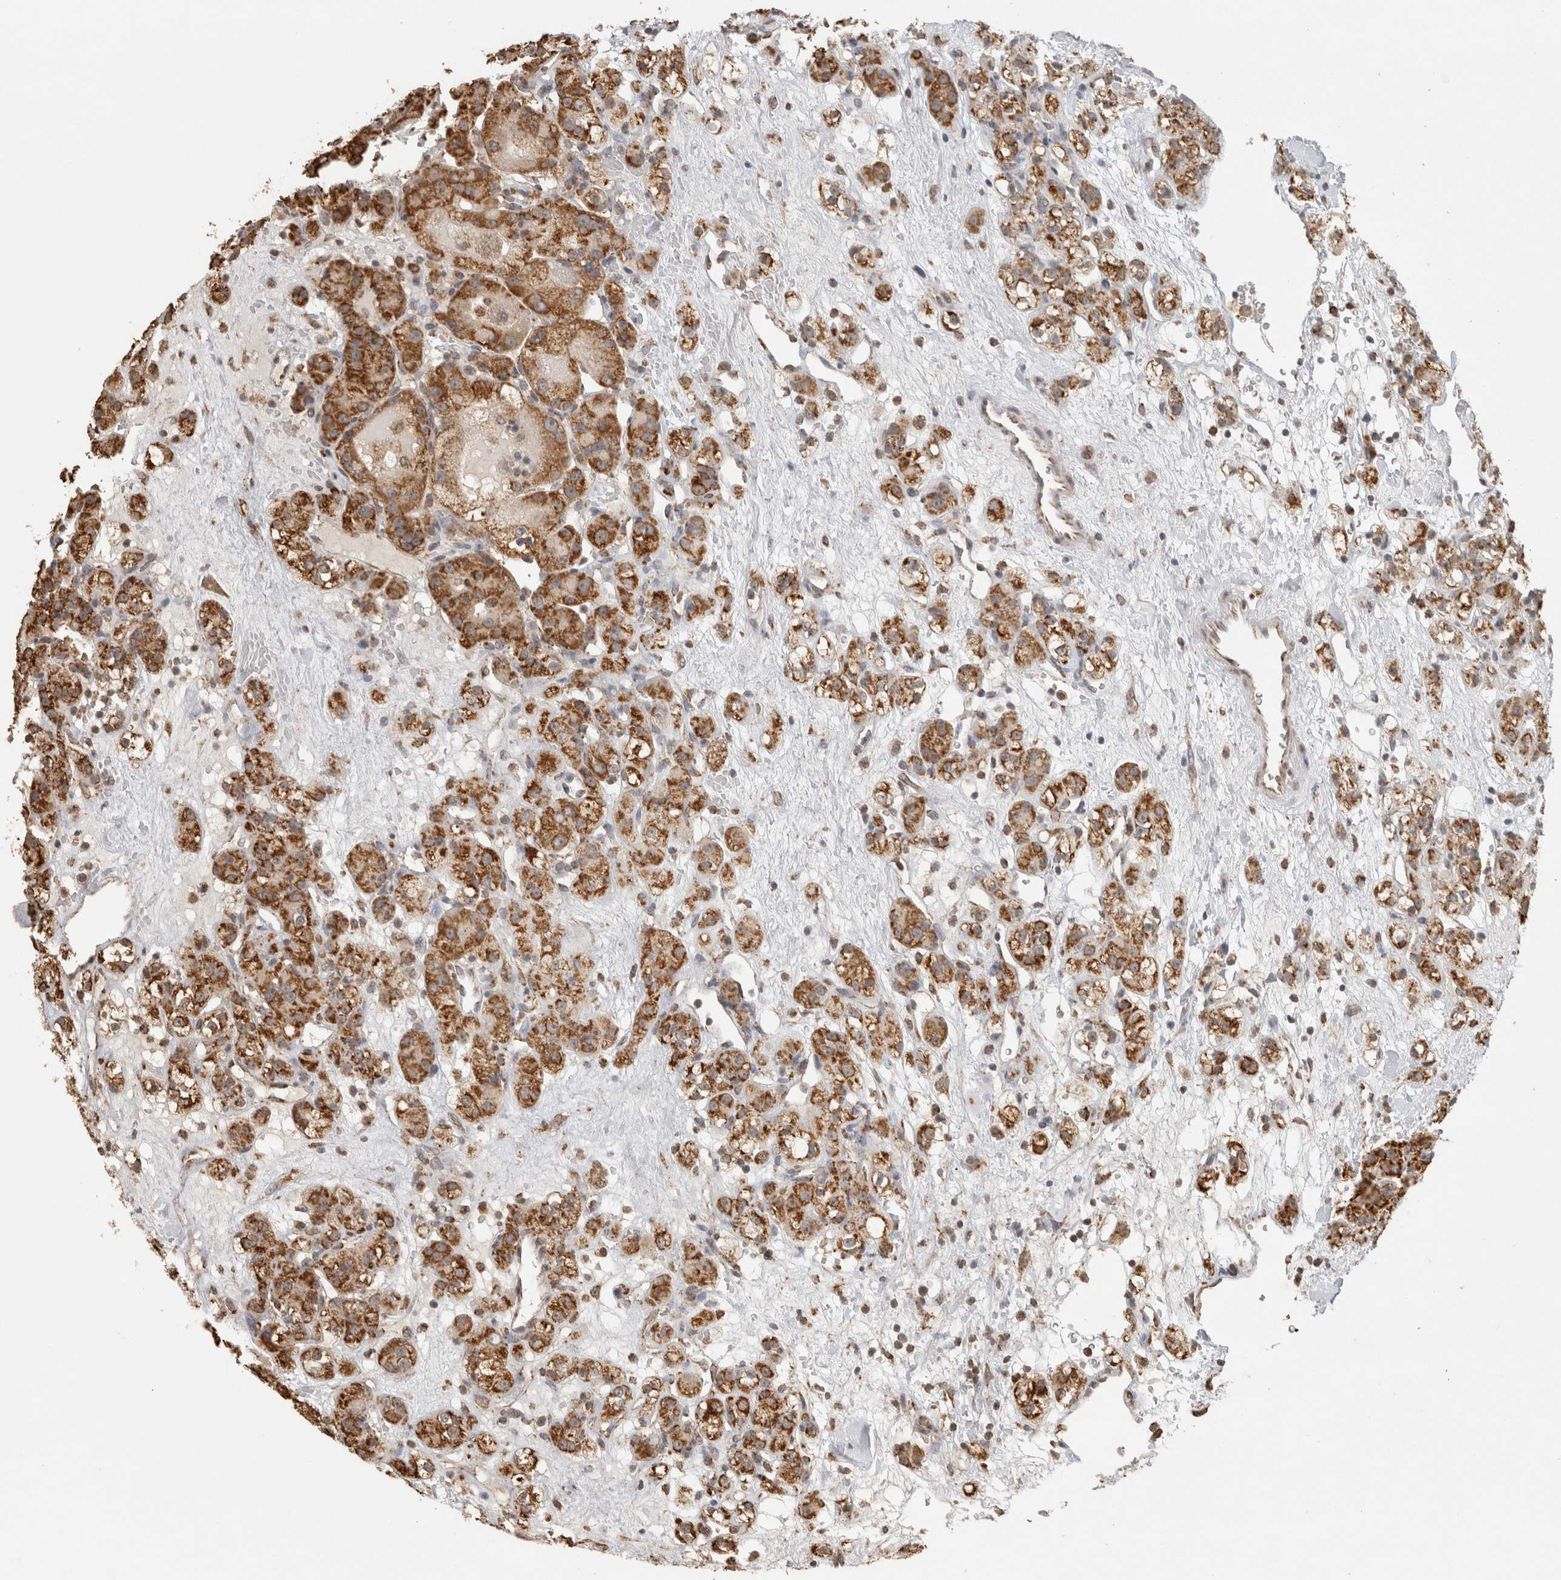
{"staining": {"intensity": "strong", "quantity": ">75%", "location": "cytoplasmic/membranous"}, "tissue": "renal cancer", "cell_type": "Tumor cells", "image_type": "cancer", "snomed": [{"axis": "morphology", "description": "Normal tissue, NOS"}, {"axis": "morphology", "description": "Adenocarcinoma, NOS"}, {"axis": "topography", "description": "Kidney"}], "caption": "Immunohistochemistry (IHC) (DAB (3,3'-diaminobenzidine)) staining of human renal cancer (adenocarcinoma) exhibits strong cytoplasmic/membranous protein expression in about >75% of tumor cells.", "gene": "BNIP3L", "patient": {"sex": "male", "age": 61}}